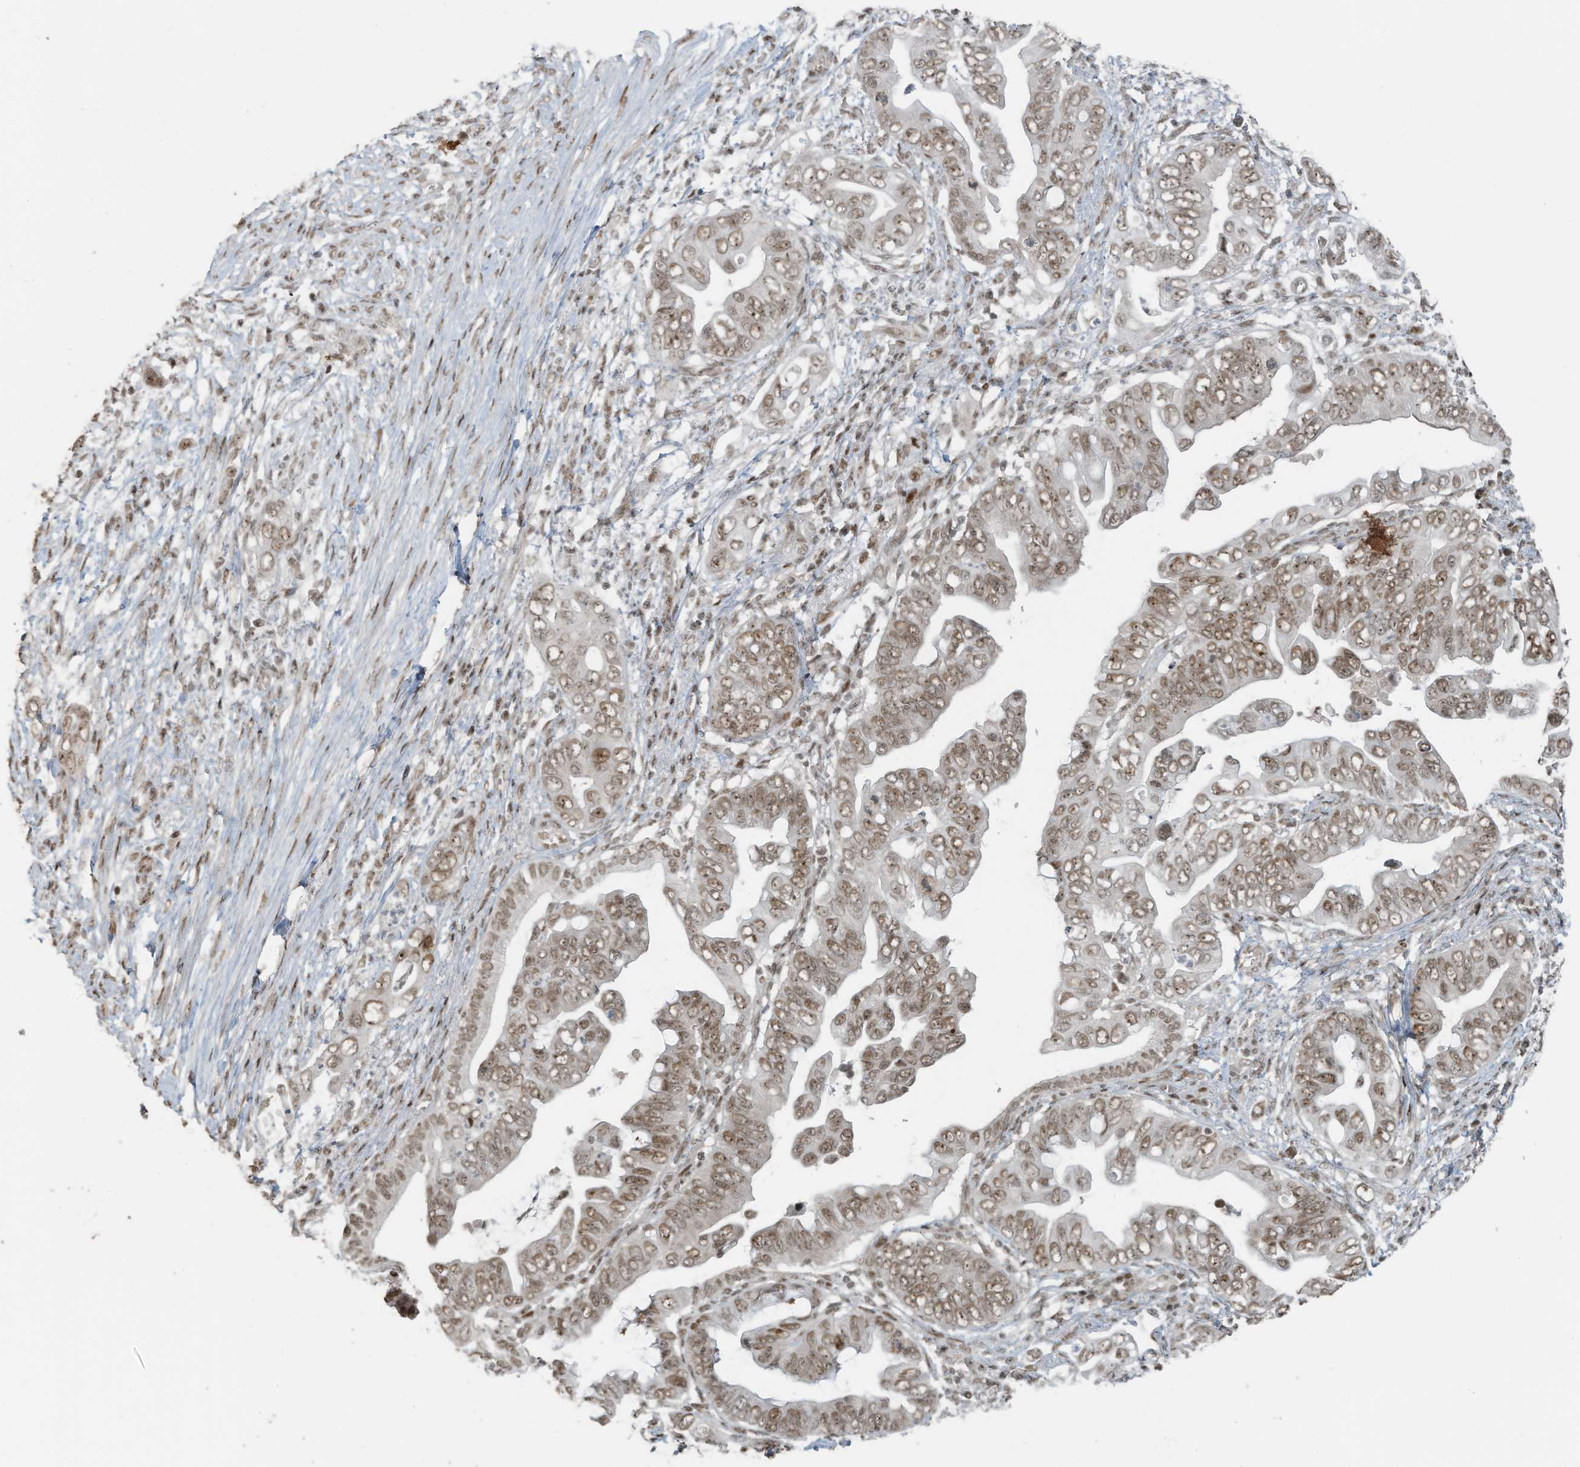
{"staining": {"intensity": "moderate", "quantity": ">75%", "location": "nuclear"}, "tissue": "pancreatic cancer", "cell_type": "Tumor cells", "image_type": "cancer", "snomed": [{"axis": "morphology", "description": "Adenocarcinoma, NOS"}, {"axis": "topography", "description": "Pancreas"}], "caption": "IHC histopathology image of human pancreatic adenocarcinoma stained for a protein (brown), which shows medium levels of moderate nuclear expression in approximately >75% of tumor cells.", "gene": "PCNP", "patient": {"sex": "male", "age": 75}}